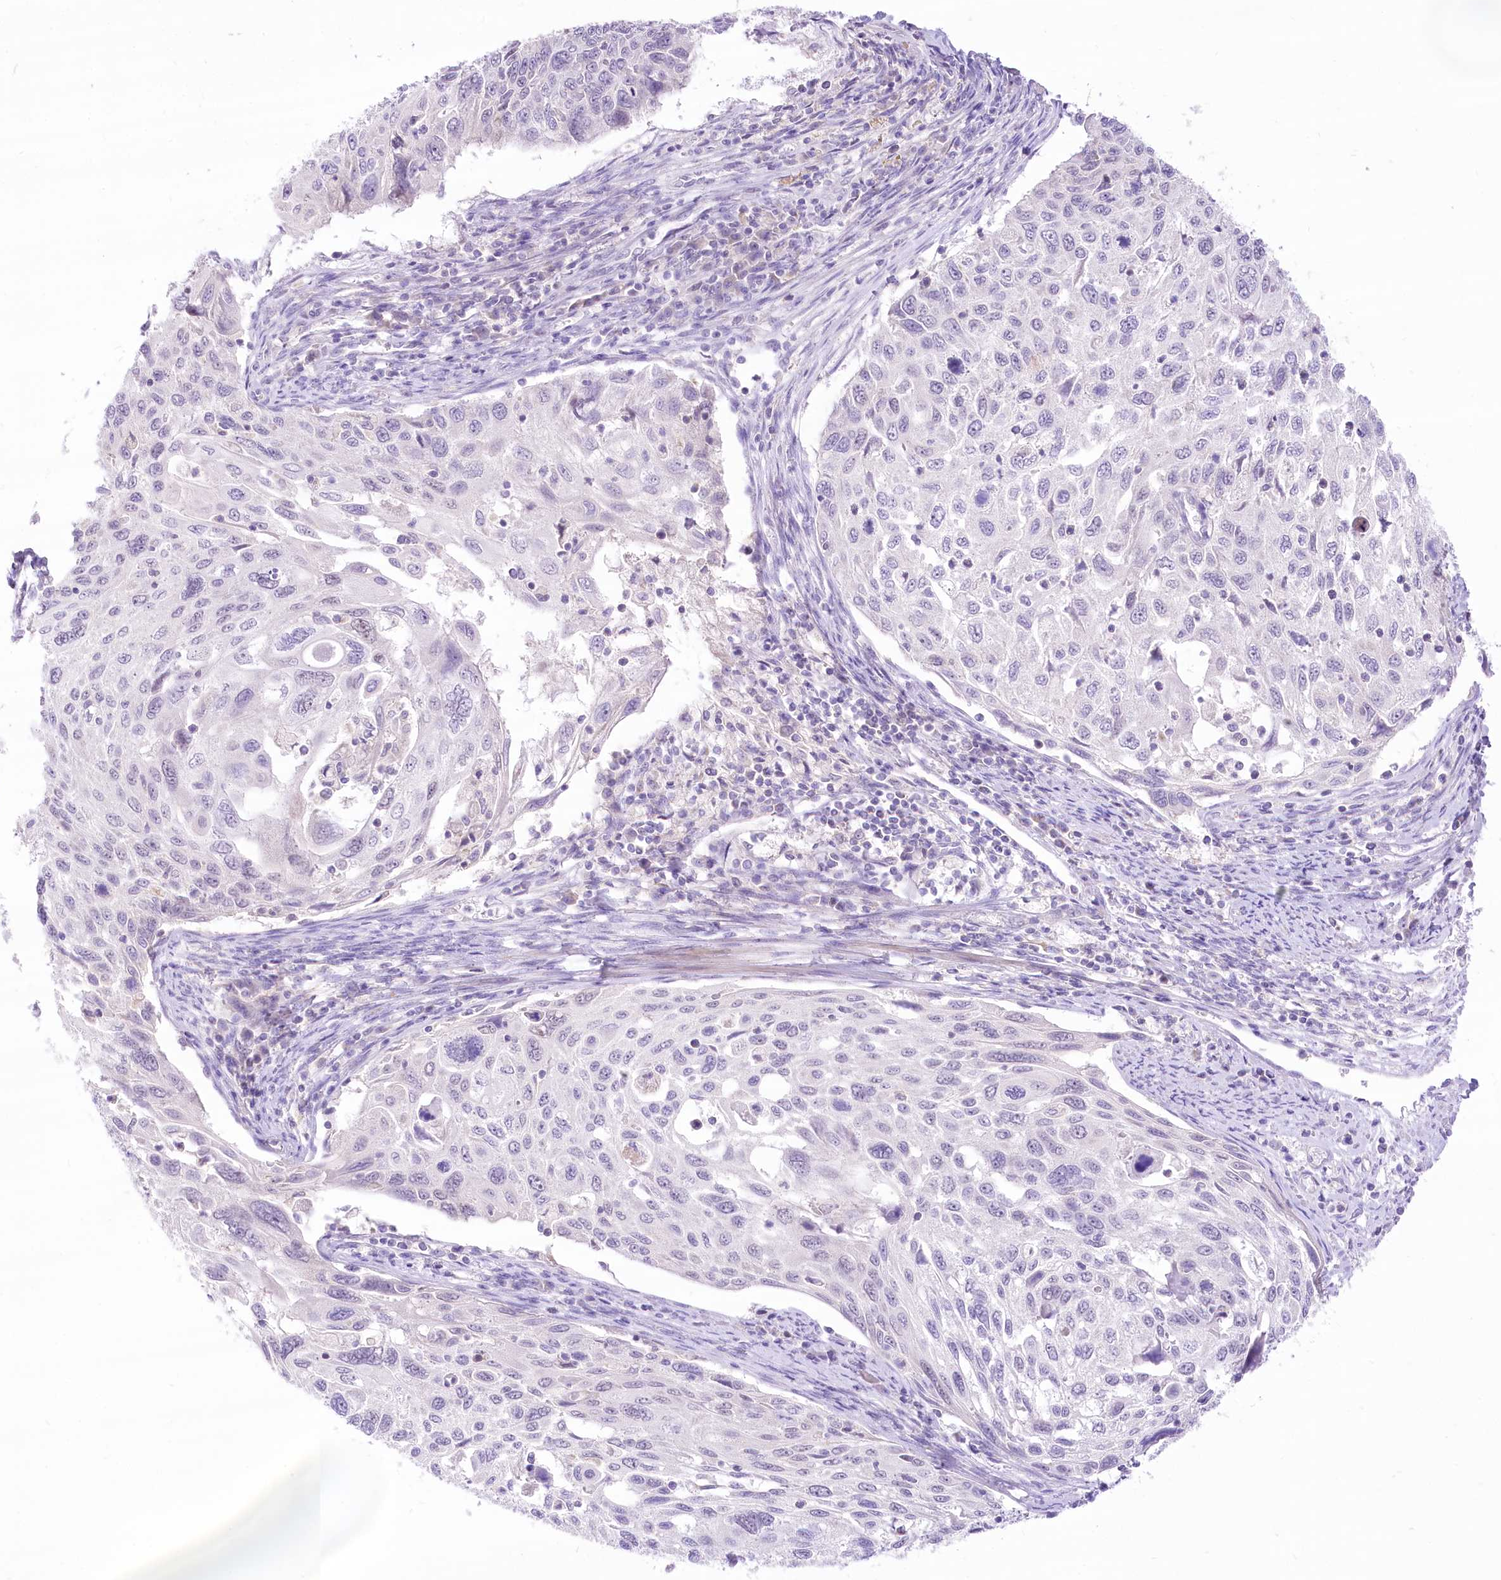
{"staining": {"intensity": "negative", "quantity": "none", "location": "none"}, "tissue": "cervical cancer", "cell_type": "Tumor cells", "image_type": "cancer", "snomed": [{"axis": "morphology", "description": "Squamous cell carcinoma, NOS"}, {"axis": "topography", "description": "Cervix"}], "caption": "There is no significant expression in tumor cells of cervical cancer (squamous cell carcinoma).", "gene": "HELT", "patient": {"sex": "female", "age": 70}}